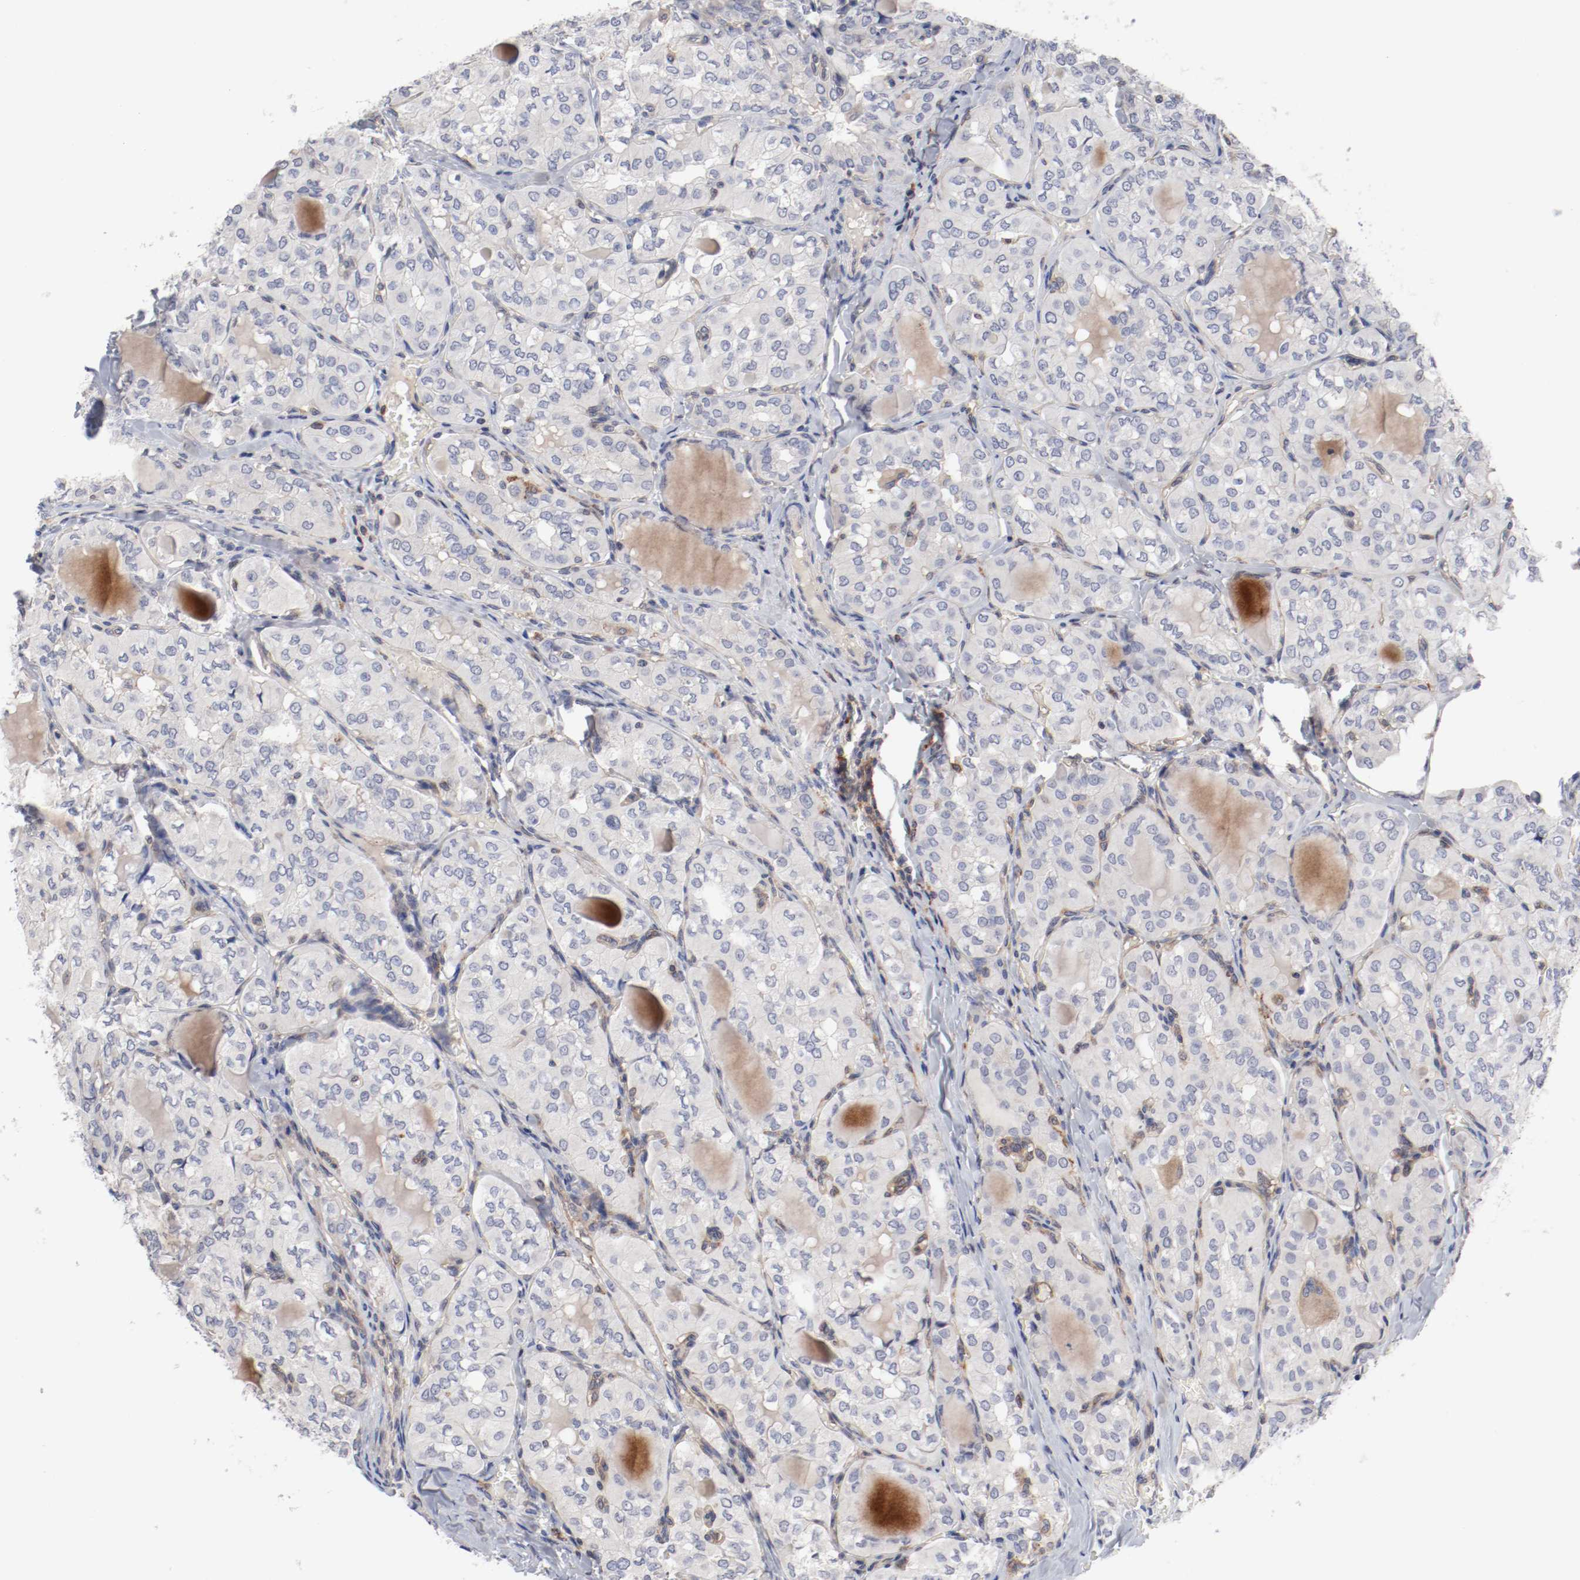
{"staining": {"intensity": "negative", "quantity": "none", "location": "none"}, "tissue": "thyroid cancer", "cell_type": "Tumor cells", "image_type": "cancer", "snomed": [{"axis": "morphology", "description": "Papillary adenocarcinoma, NOS"}, {"axis": "topography", "description": "Thyroid gland"}], "caption": "DAB immunohistochemical staining of human thyroid cancer demonstrates no significant expression in tumor cells.", "gene": "CBL", "patient": {"sex": "male", "age": 20}}